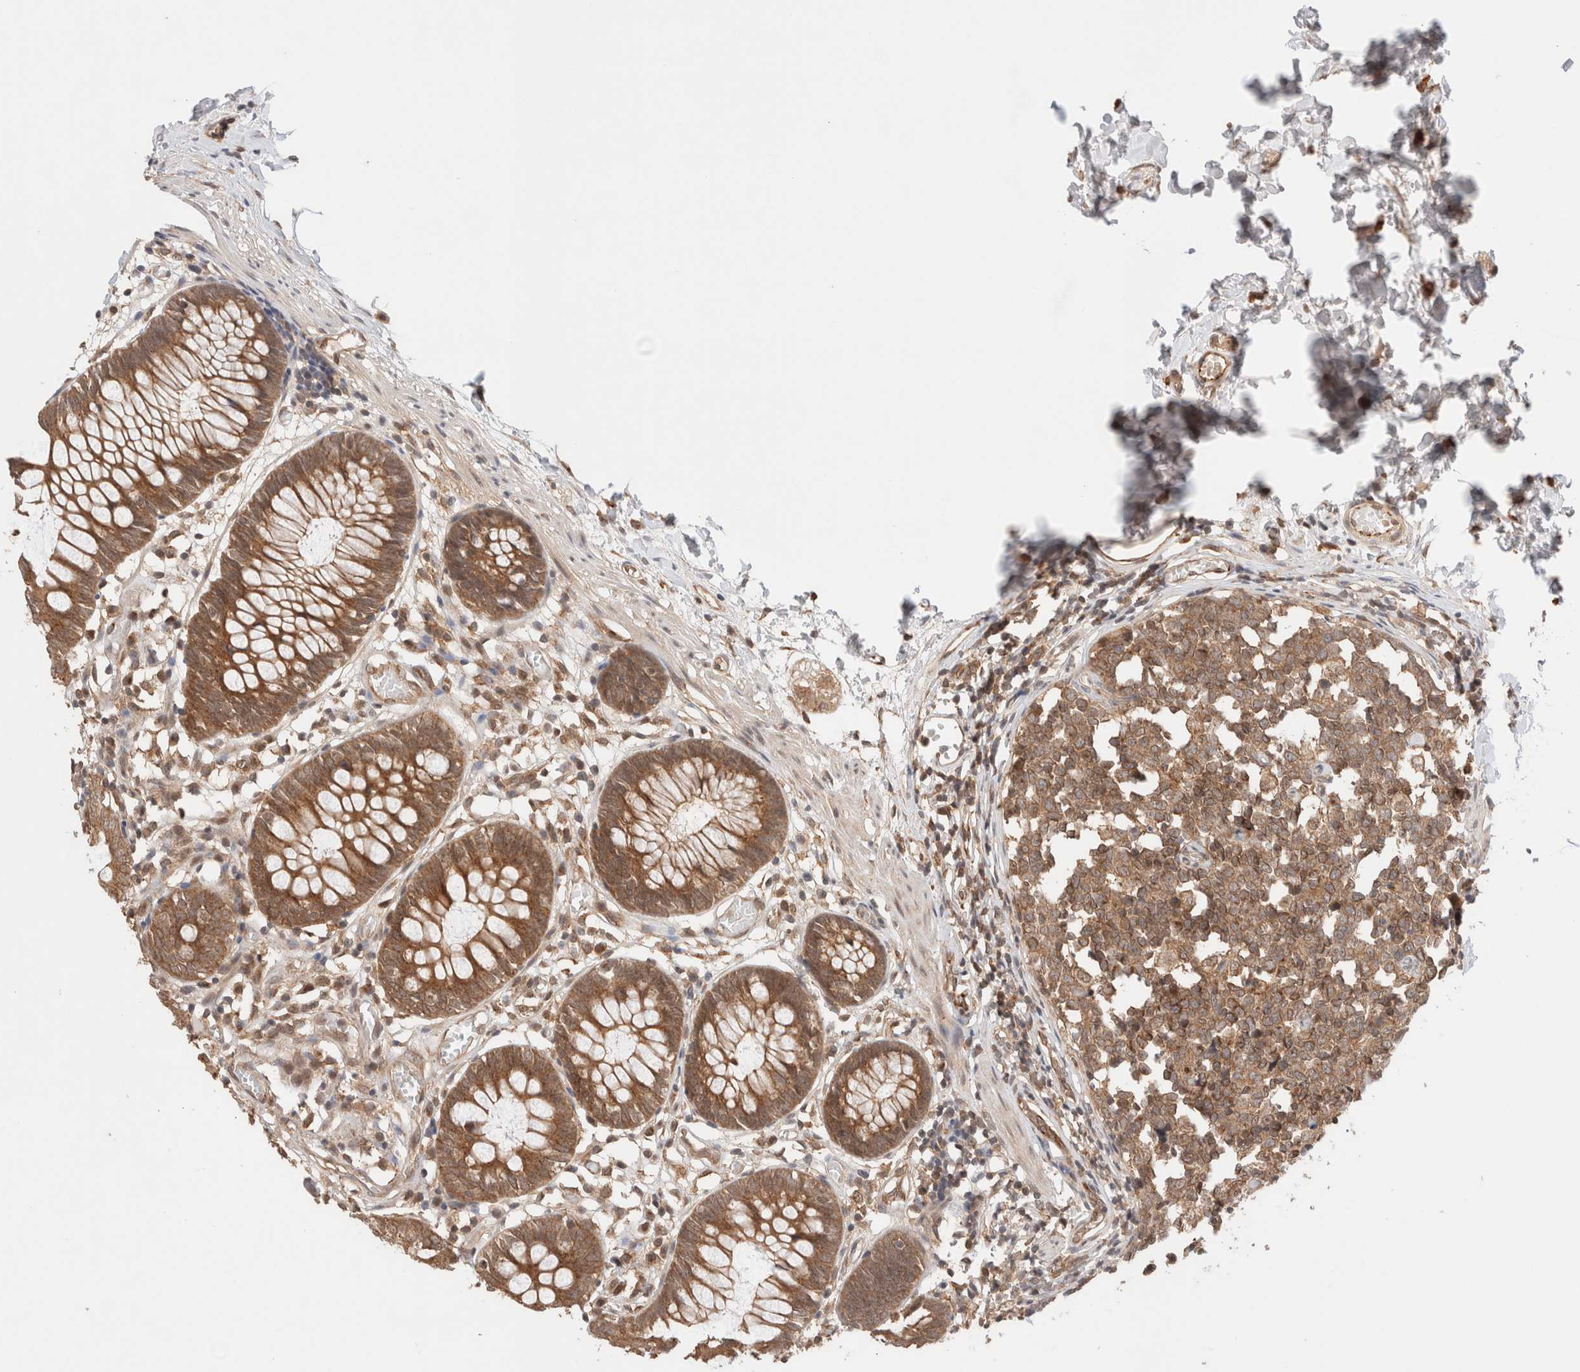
{"staining": {"intensity": "moderate", "quantity": ">75%", "location": "cytoplasmic/membranous"}, "tissue": "colon", "cell_type": "Endothelial cells", "image_type": "normal", "snomed": [{"axis": "morphology", "description": "Normal tissue, NOS"}, {"axis": "topography", "description": "Colon"}], "caption": "DAB immunohistochemical staining of benign human colon demonstrates moderate cytoplasmic/membranous protein staining in approximately >75% of endothelial cells. (Stains: DAB (3,3'-diaminobenzidine) in brown, nuclei in blue, Microscopy: brightfield microscopy at high magnification).", "gene": "SIKE1", "patient": {"sex": "male", "age": 14}}